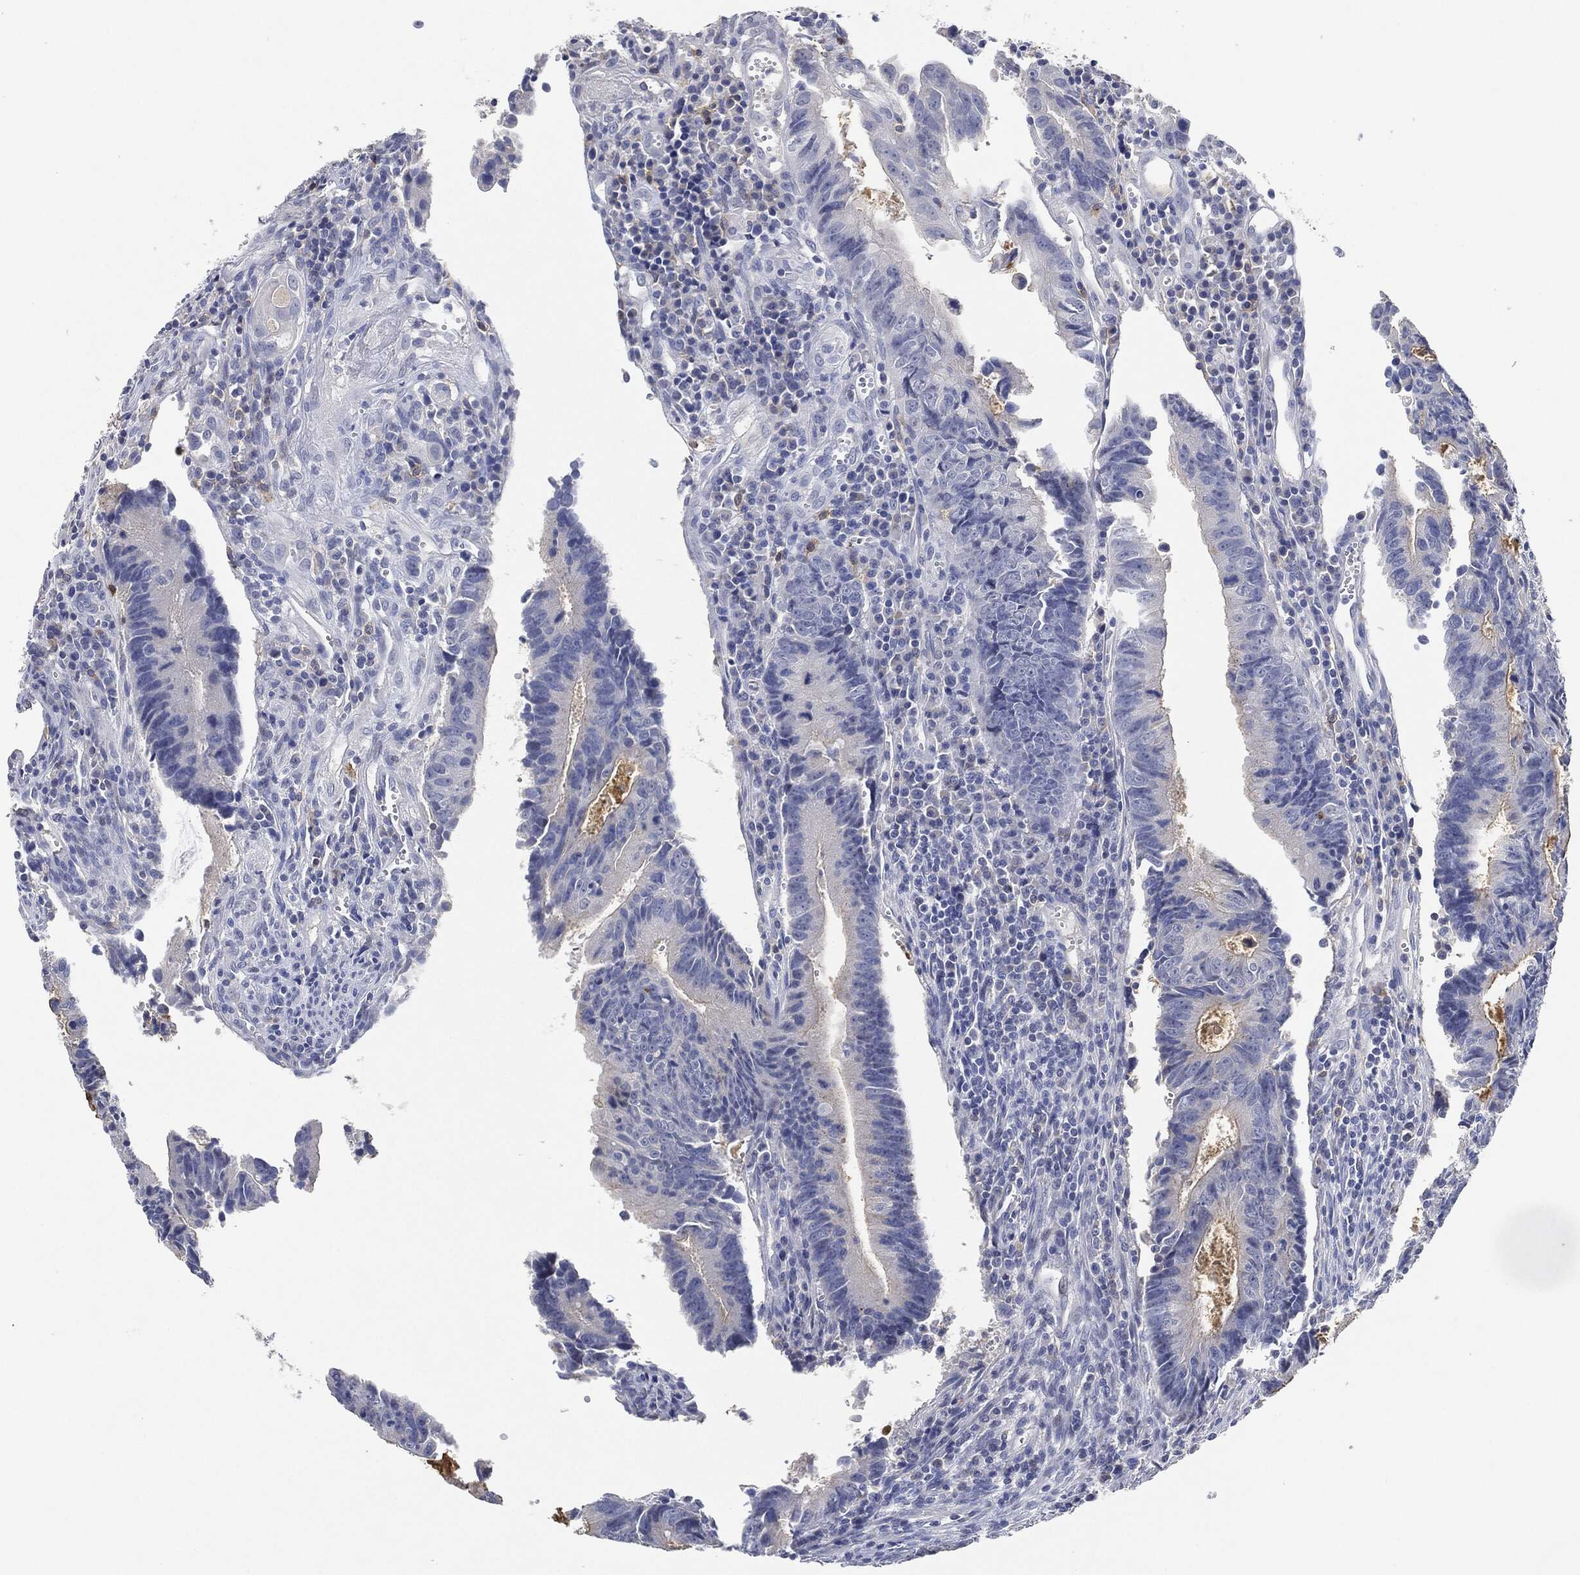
{"staining": {"intensity": "negative", "quantity": "none", "location": "none"}, "tissue": "colorectal cancer", "cell_type": "Tumor cells", "image_type": "cancer", "snomed": [{"axis": "morphology", "description": "Adenocarcinoma, NOS"}, {"axis": "topography", "description": "Colon"}], "caption": "Immunohistochemistry (IHC) micrograph of adenocarcinoma (colorectal) stained for a protein (brown), which demonstrates no staining in tumor cells.", "gene": "NTRK1", "patient": {"sex": "female", "age": 87}}